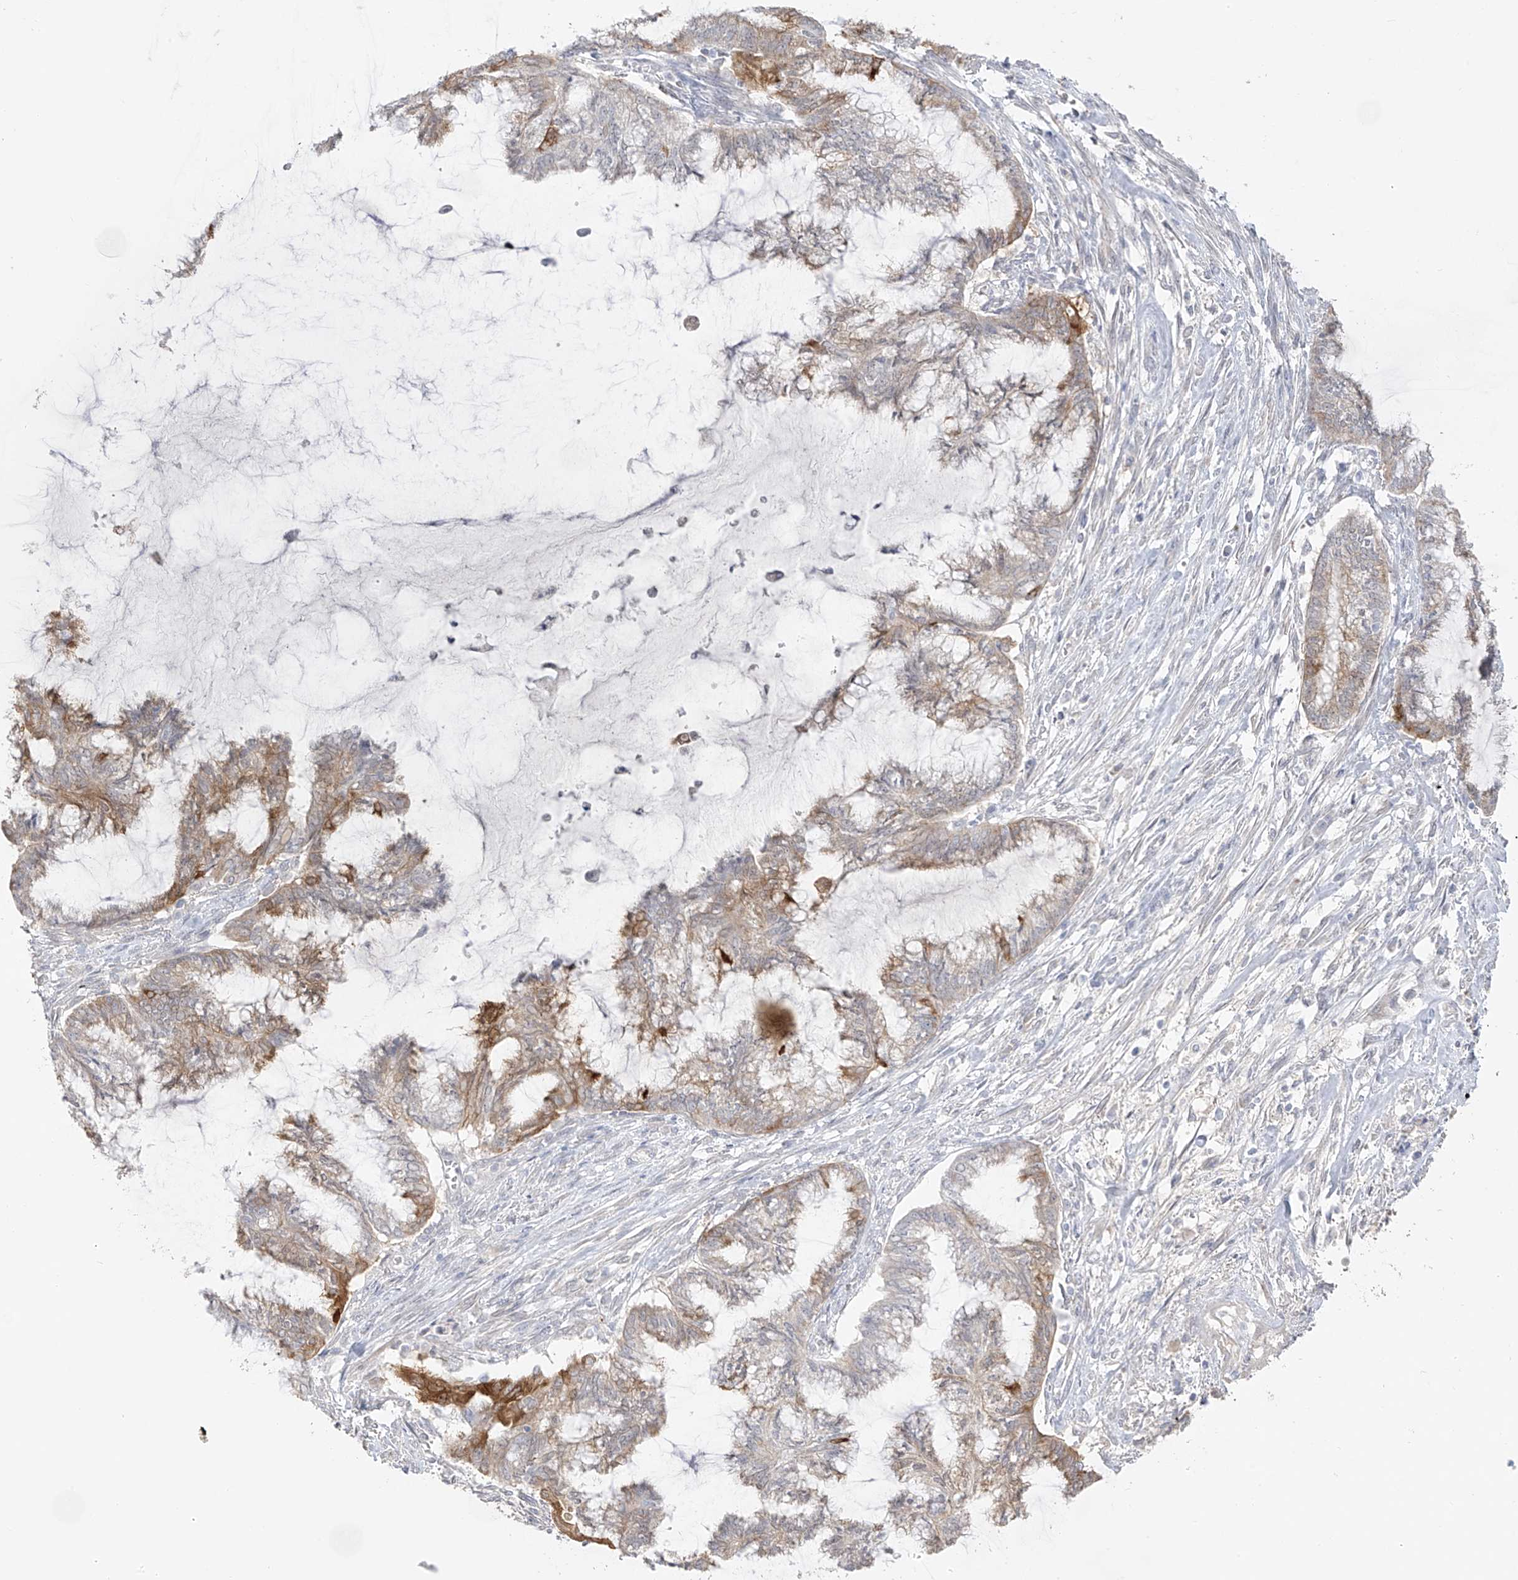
{"staining": {"intensity": "moderate", "quantity": "25%-75%", "location": "cytoplasmic/membranous"}, "tissue": "endometrial cancer", "cell_type": "Tumor cells", "image_type": "cancer", "snomed": [{"axis": "morphology", "description": "Adenocarcinoma, NOS"}, {"axis": "topography", "description": "Endometrium"}], "caption": "Tumor cells show moderate cytoplasmic/membranous staining in about 25%-75% of cells in endometrial cancer. The staining was performed using DAB to visualize the protein expression in brown, while the nuclei were stained in blue with hematoxylin (Magnification: 20x).", "gene": "DCDC2", "patient": {"sex": "female", "age": 86}}